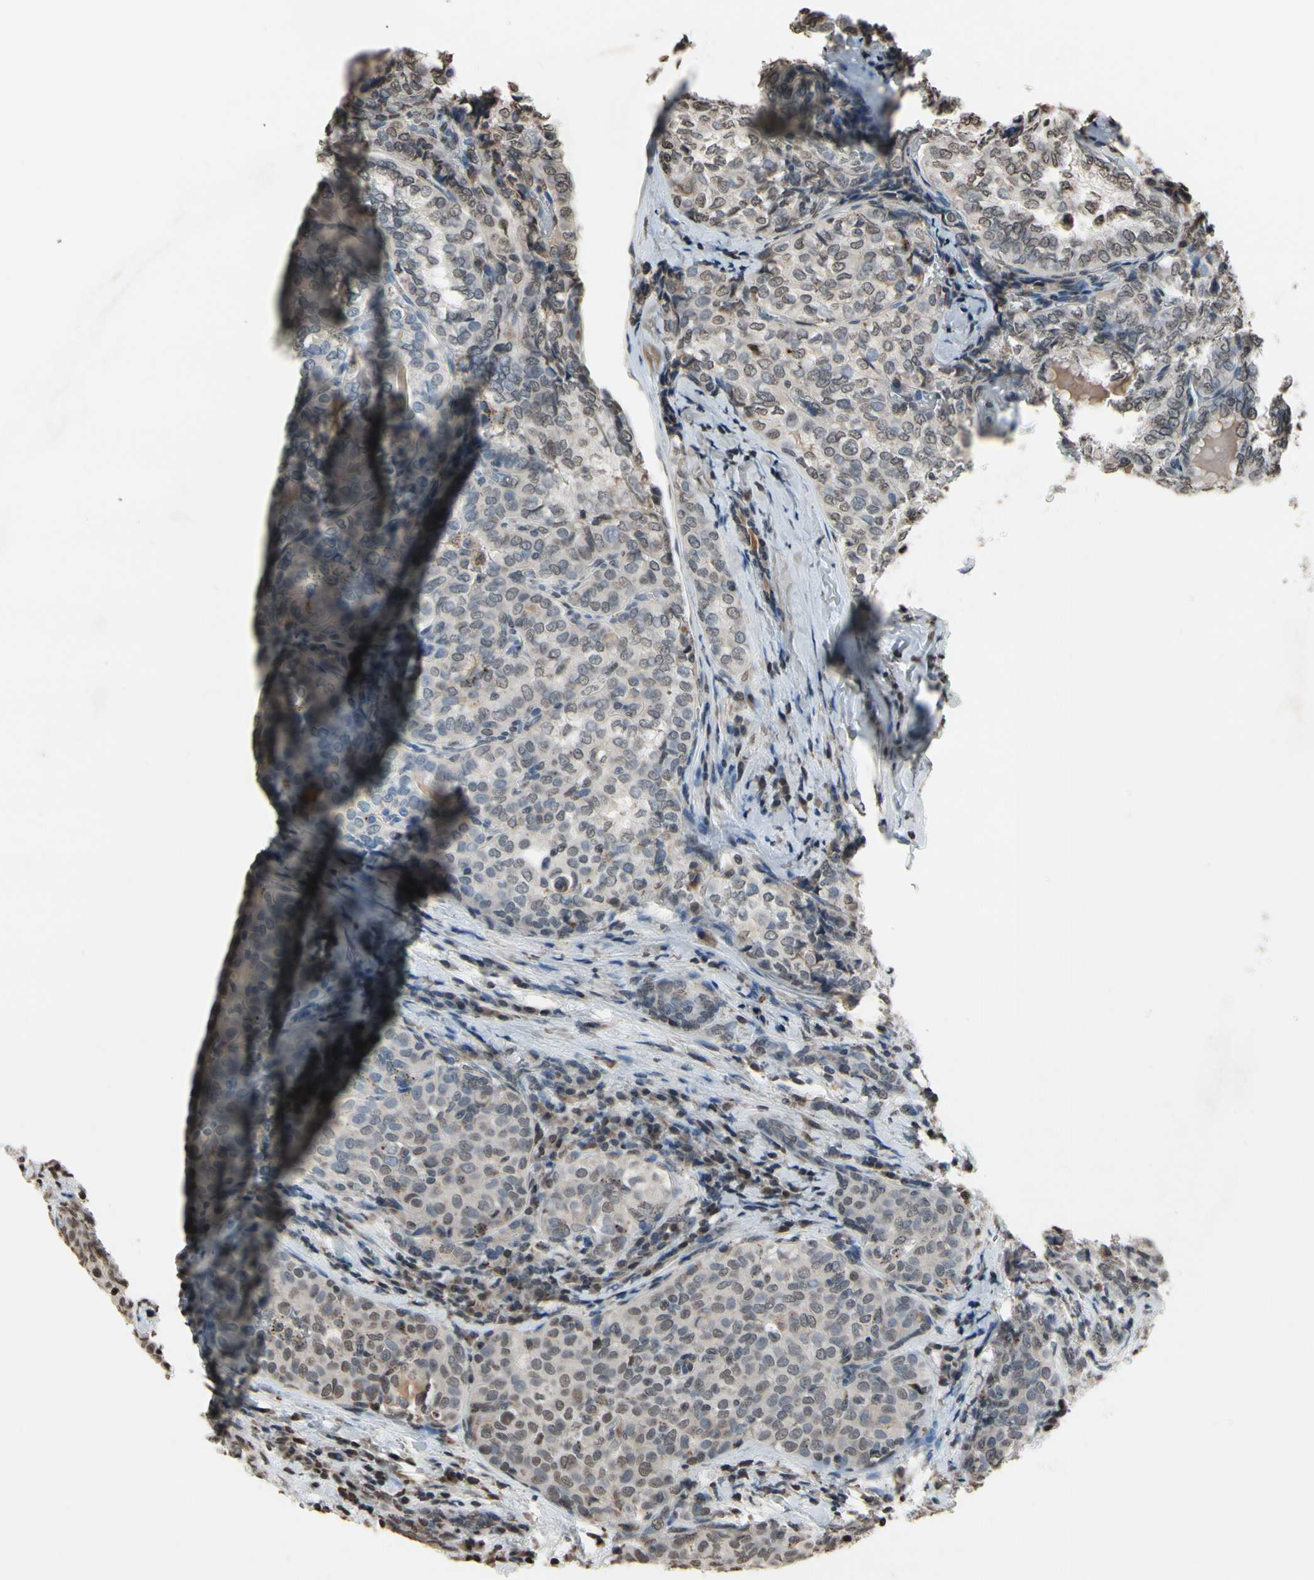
{"staining": {"intensity": "weak", "quantity": ">75%", "location": "cytoplasmic/membranous"}, "tissue": "thyroid cancer", "cell_type": "Tumor cells", "image_type": "cancer", "snomed": [{"axis": "morphology", "description": "Normal tissue, NOS"}, {"axis": "morphology", "description": "Papillary adenocarcinoma, NOS"}, {"axis": "topography", "description": "Thyroid gland"}], "caption": "IHC histopathology image of neoplastic tissue: papillary adenocarcinoma (thyroid) stained using immunohistochemistry exhibits low levels of weak protein expression localized specifically in the cytoplasmic/membranous of tumor cells, appearing as a cytoplasmic/membranous brown color.", "gene": "HIPK2", "patient": {"sex": "female", "age": 30}}